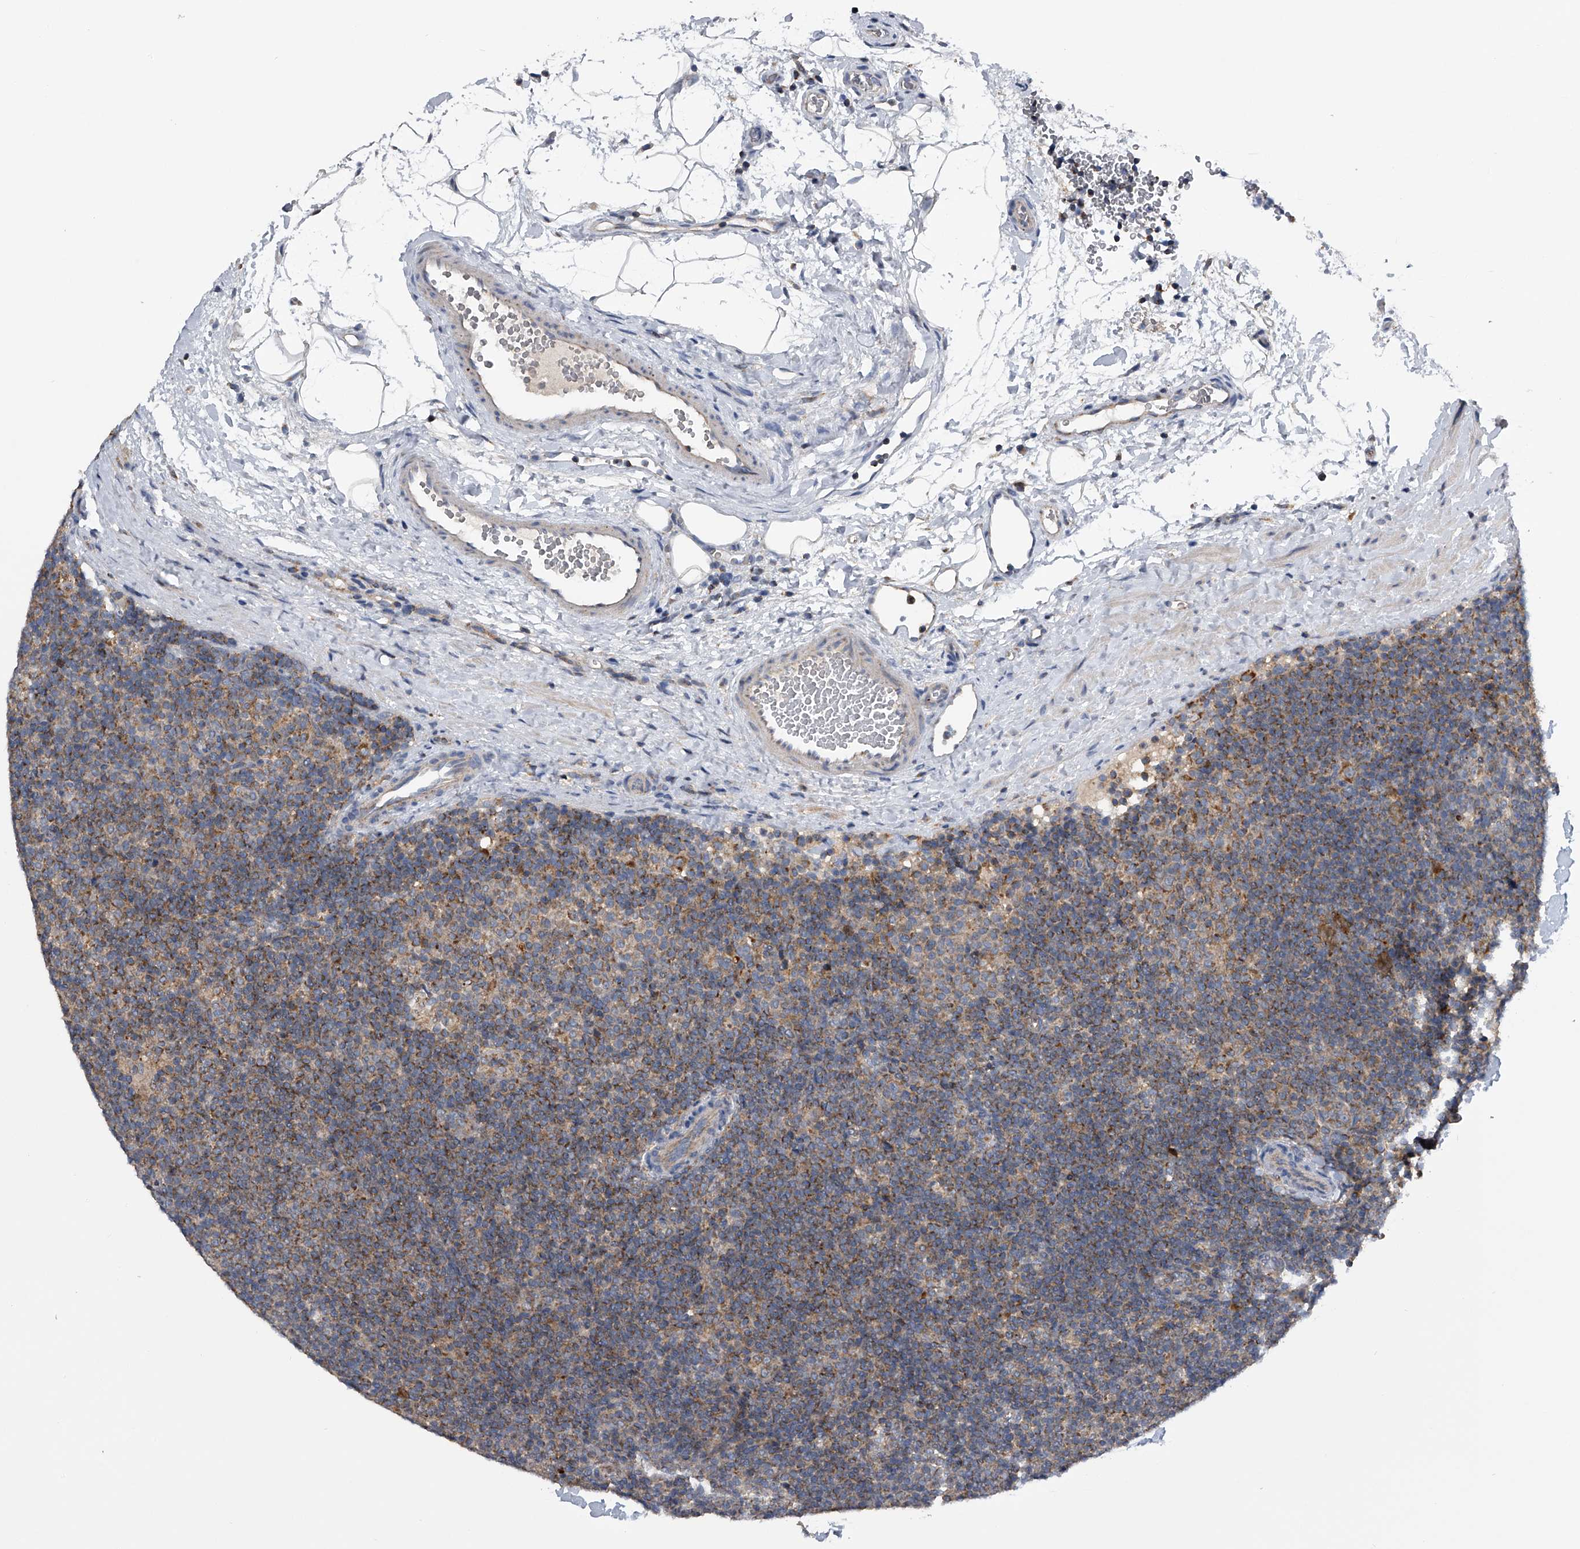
{"staining": {"intensity": "weak", "quantity": ">75%", "location": "cytoplasmic/membranous"}, "tissue": "lymphoma", "cell_type": "Tumor cells", "image_type": "cancer", "snomed": [{"axis": "morphology", "description": "Hodgkin's disease, NOS"}, {"axis": "topography", "description": "Lymph node"}], "caption": "Immunohistochemical staining of human Hodgkin's disease exhibits weak cytoplasmic/membranous protein positivity in about >75% of tumor cells.", "gene": "LYRM4", "patient": {"sex": "female", "age": 57}}